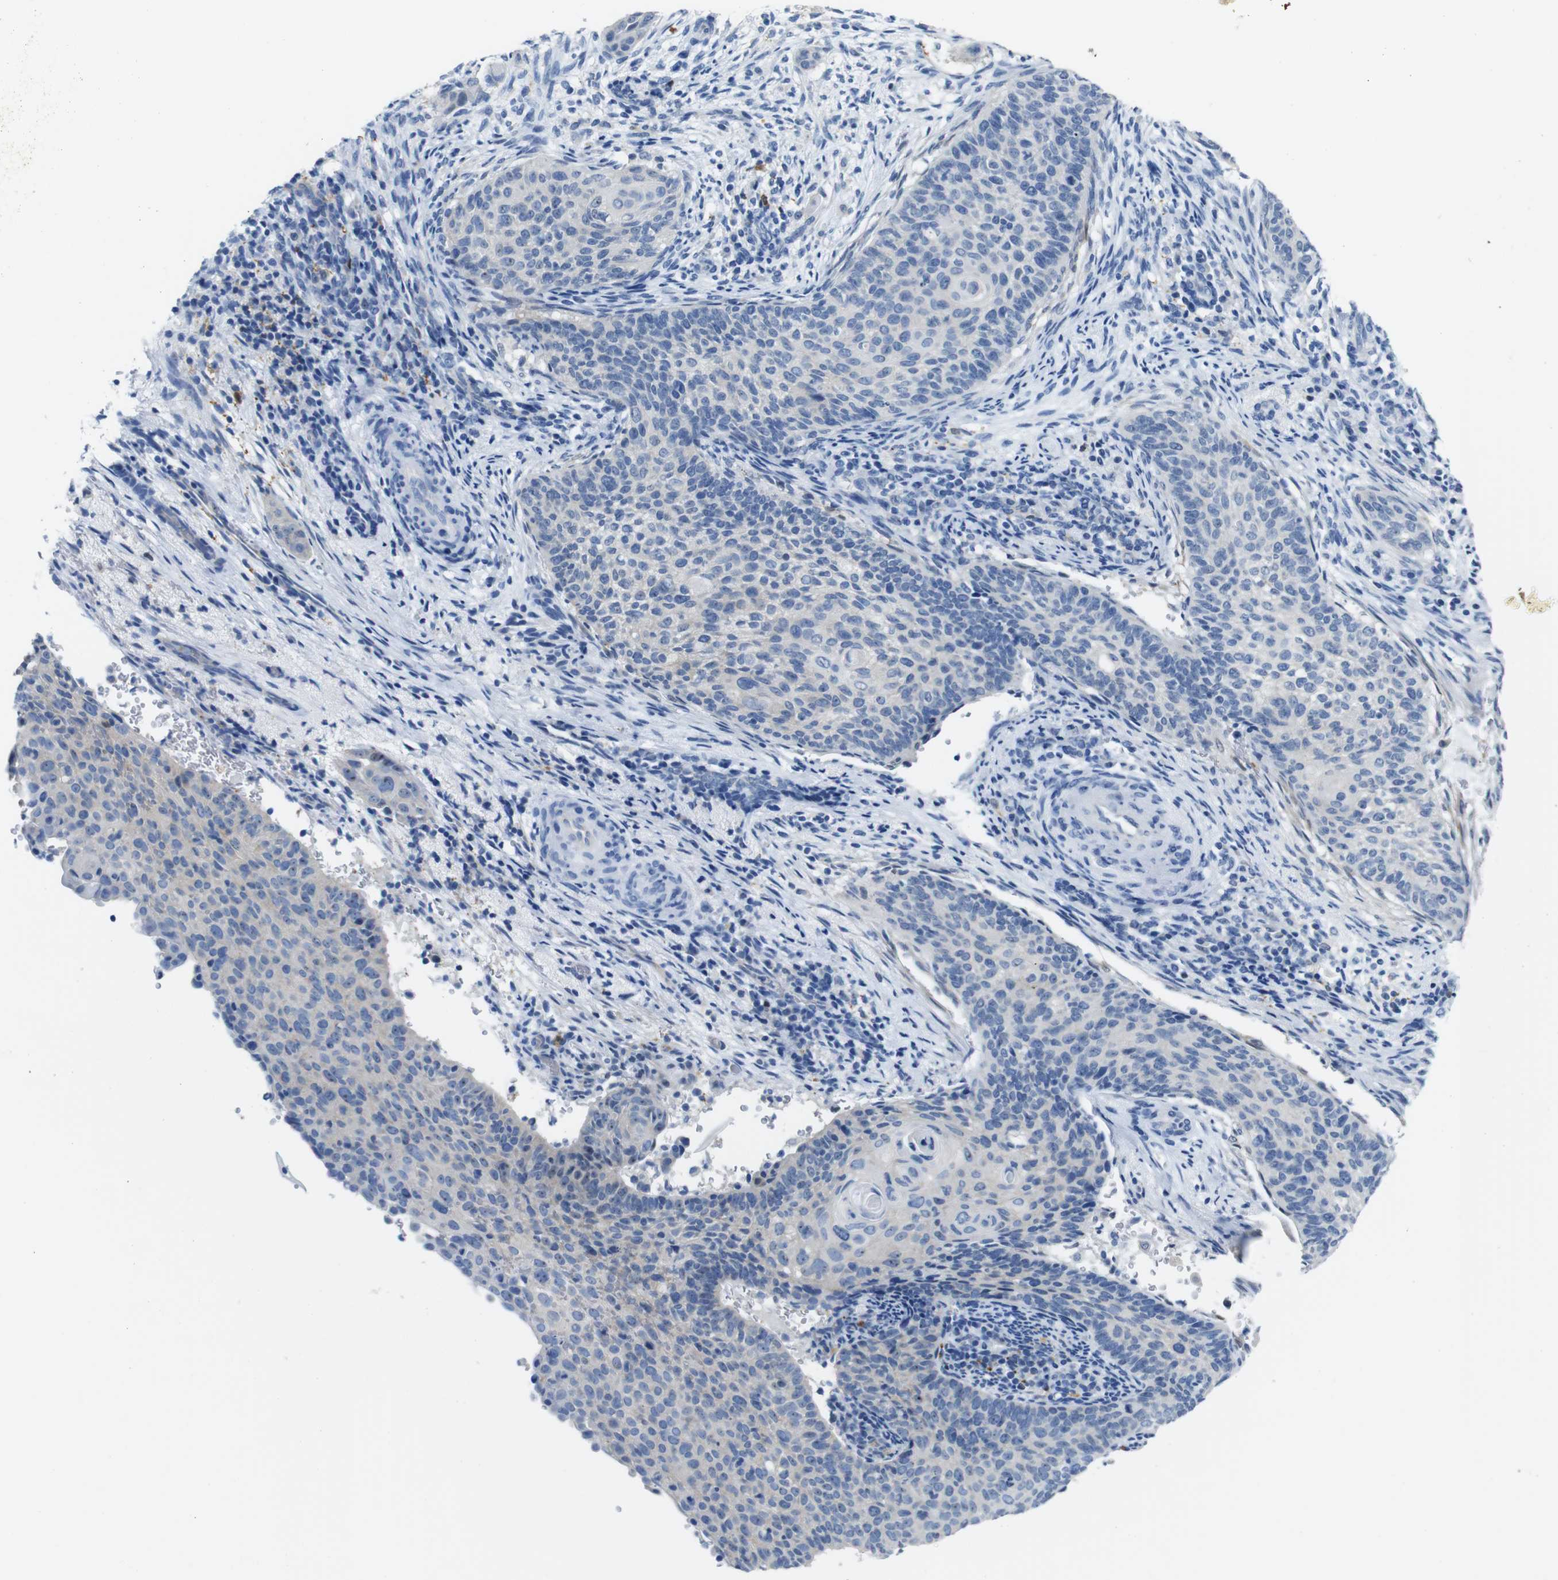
{"staining": {"intensity": "negative", "quantity": "none", "location": "none"}, "tissue": "cervical cancer", "cell_type": "Tumor cells", "image_type": "cancer", "snomed": [{"axis": "morphology", "description": "Squamous cell carcinoma, NOS"}, {"axis": "topography", "description": "Cervix"}], "caption": "There is no significant positivity in tumor cells of cervical cancer (squamous cell carcinoma). (DAB (3,3'-diaminobenzidine) immunohistochemistry (IHC) with hematoxylin counter stain).", "gene": "C1orf210", "patient": {"sex": "female", "age": 33}}